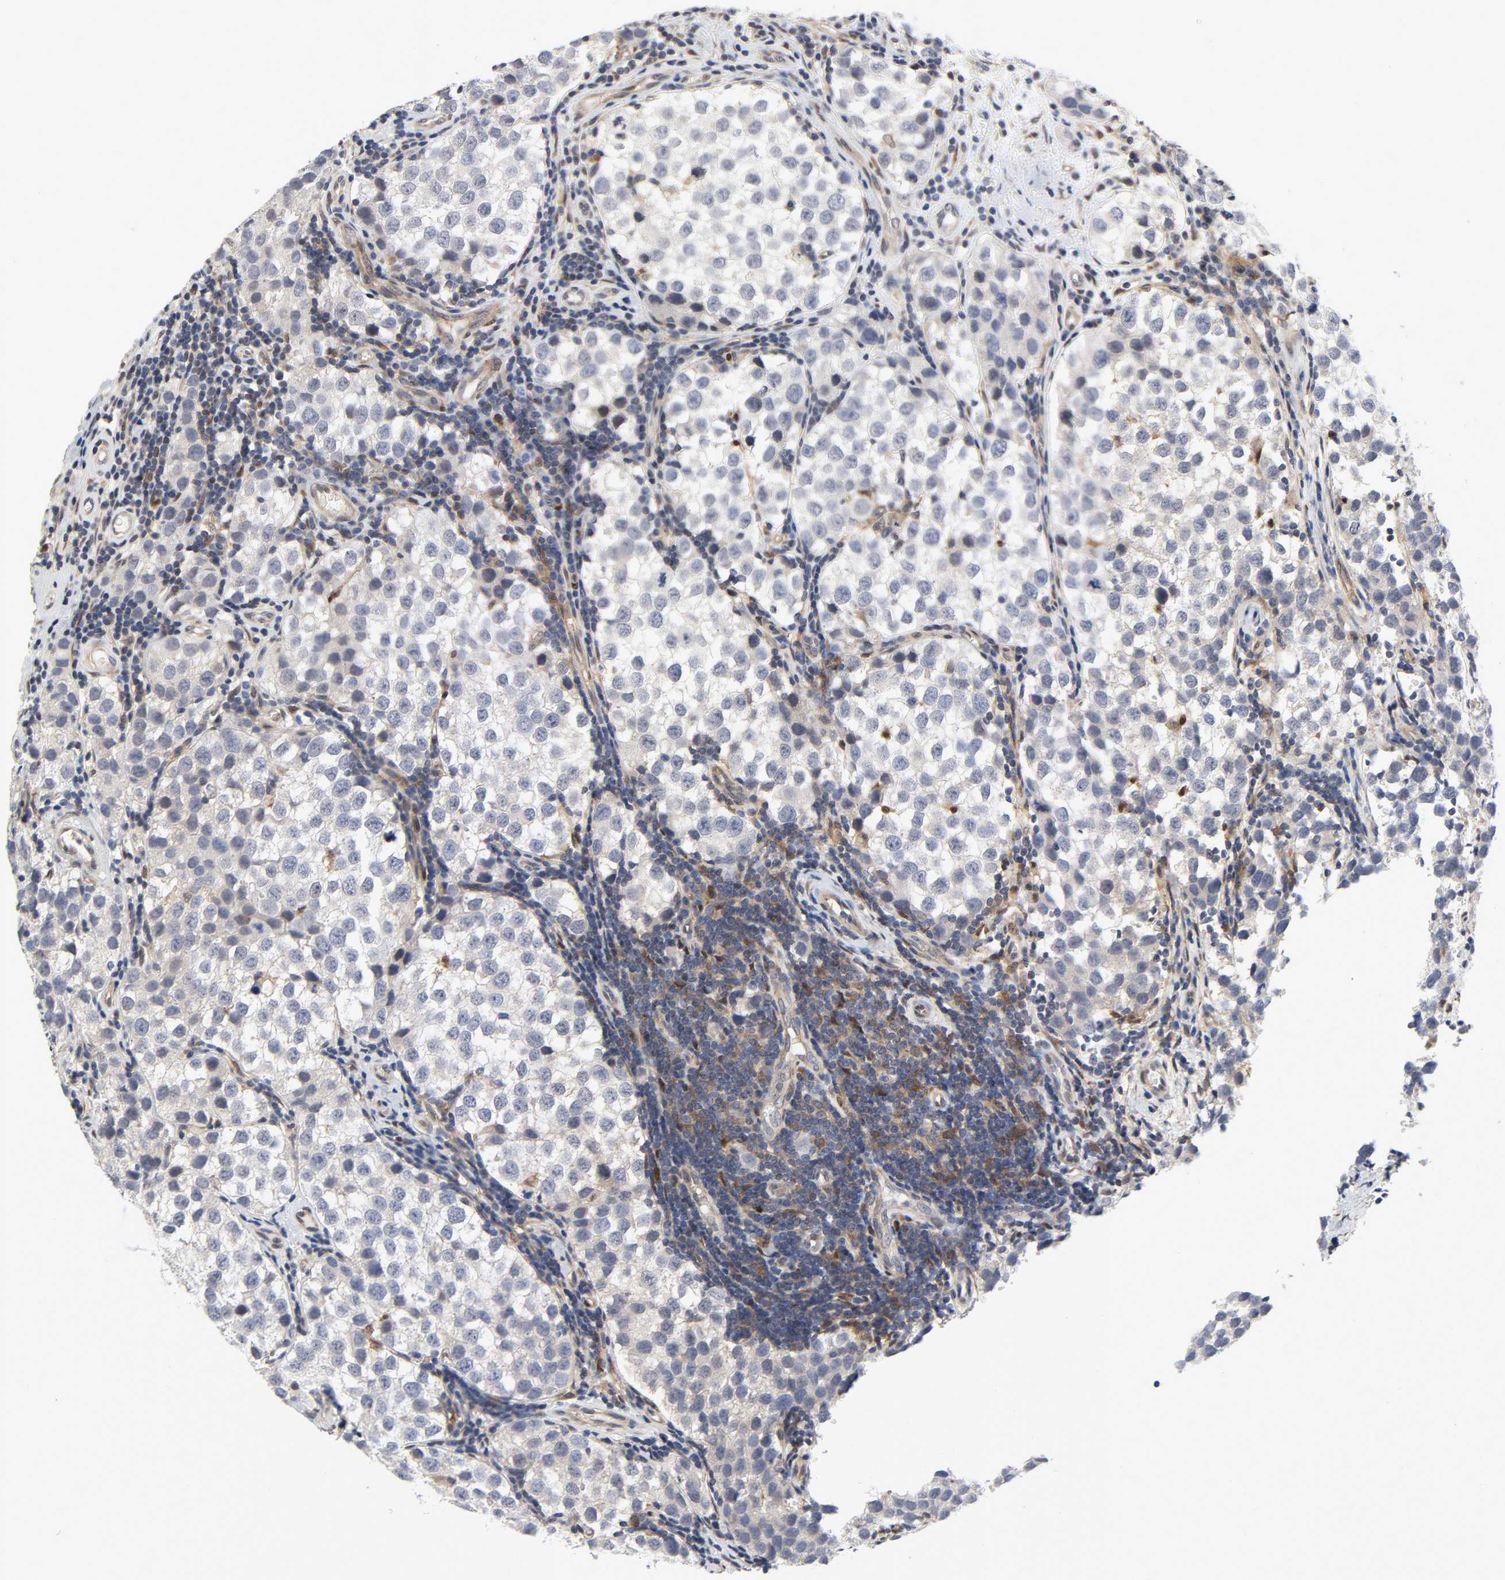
{"staining": {"intensity": "negative", "quantity": "none", "location": "none"}, "tissue": "testis cancer", "cell_type": "Tumor cells", "image_type": "cancer", "snomed": [{"axis": "morphology", "description": "Seminoma, NOS"}, {"axis": "topography", "description": "Testis"}], "caption": "Immunohistochemical staining of testis cancer (seminoma) exhibits no significant staining in tumor cells.", "gene": "PTEN", "patient": {"sex": "male", "age": 39}}